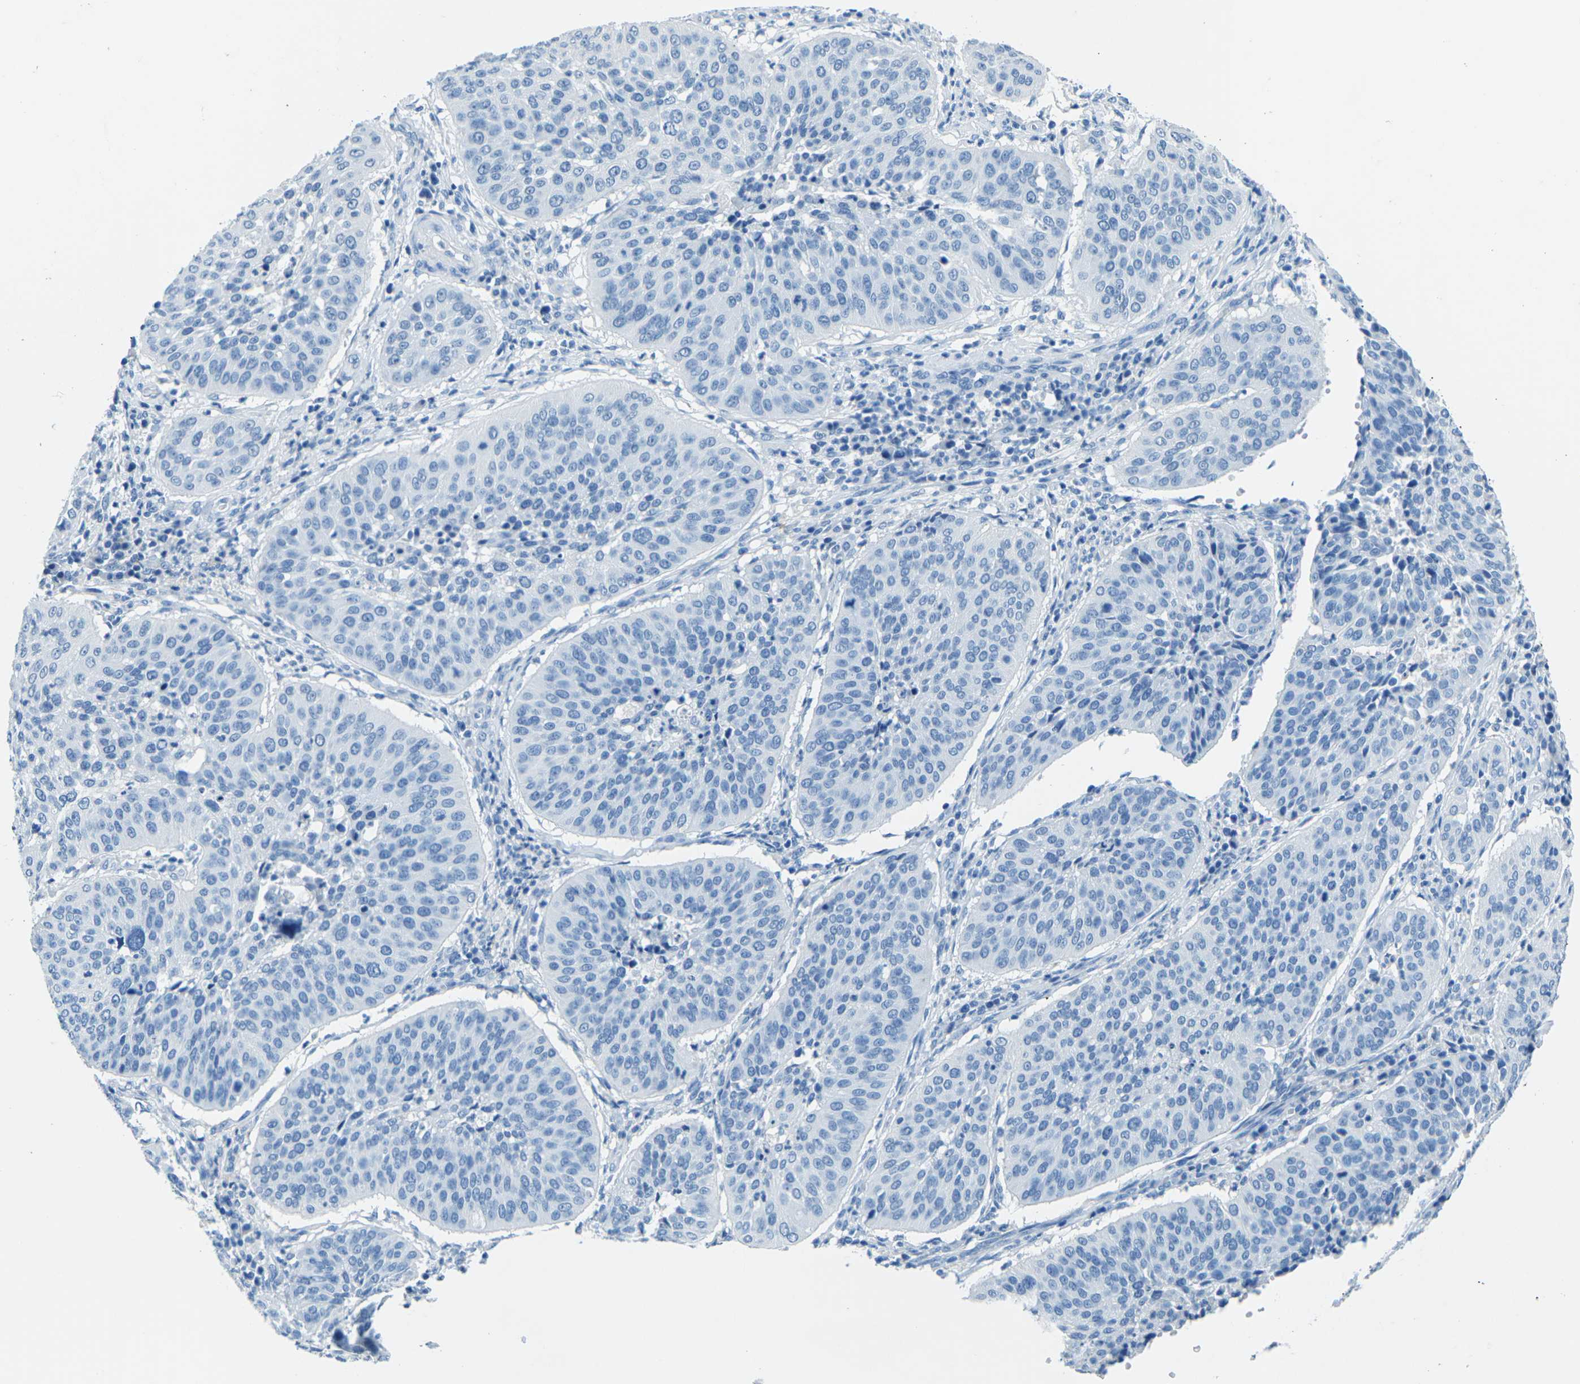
{"staining": {"intensity": "negative", "quantity": "none", "location": "none"}, "tissue": "cervical cancer", "cell_type": "Tumor cells", "image_type": "cancer", "snomed": [{"axis": "morphology", "description": "Normal tissue, NOS"}, {"axis": "morphology", "description": "Squamous cell carcinoma, NOS"}, {"axis": "topography", "description": "Cervix"}], "caption": "High power microscopy micrograph of an immunohistochemistry histopathology image of cervical cancer, revealing no significant expression in tumor cells.", "gene": "MYH8", "patient": {"sex": "female", "age": 39}}